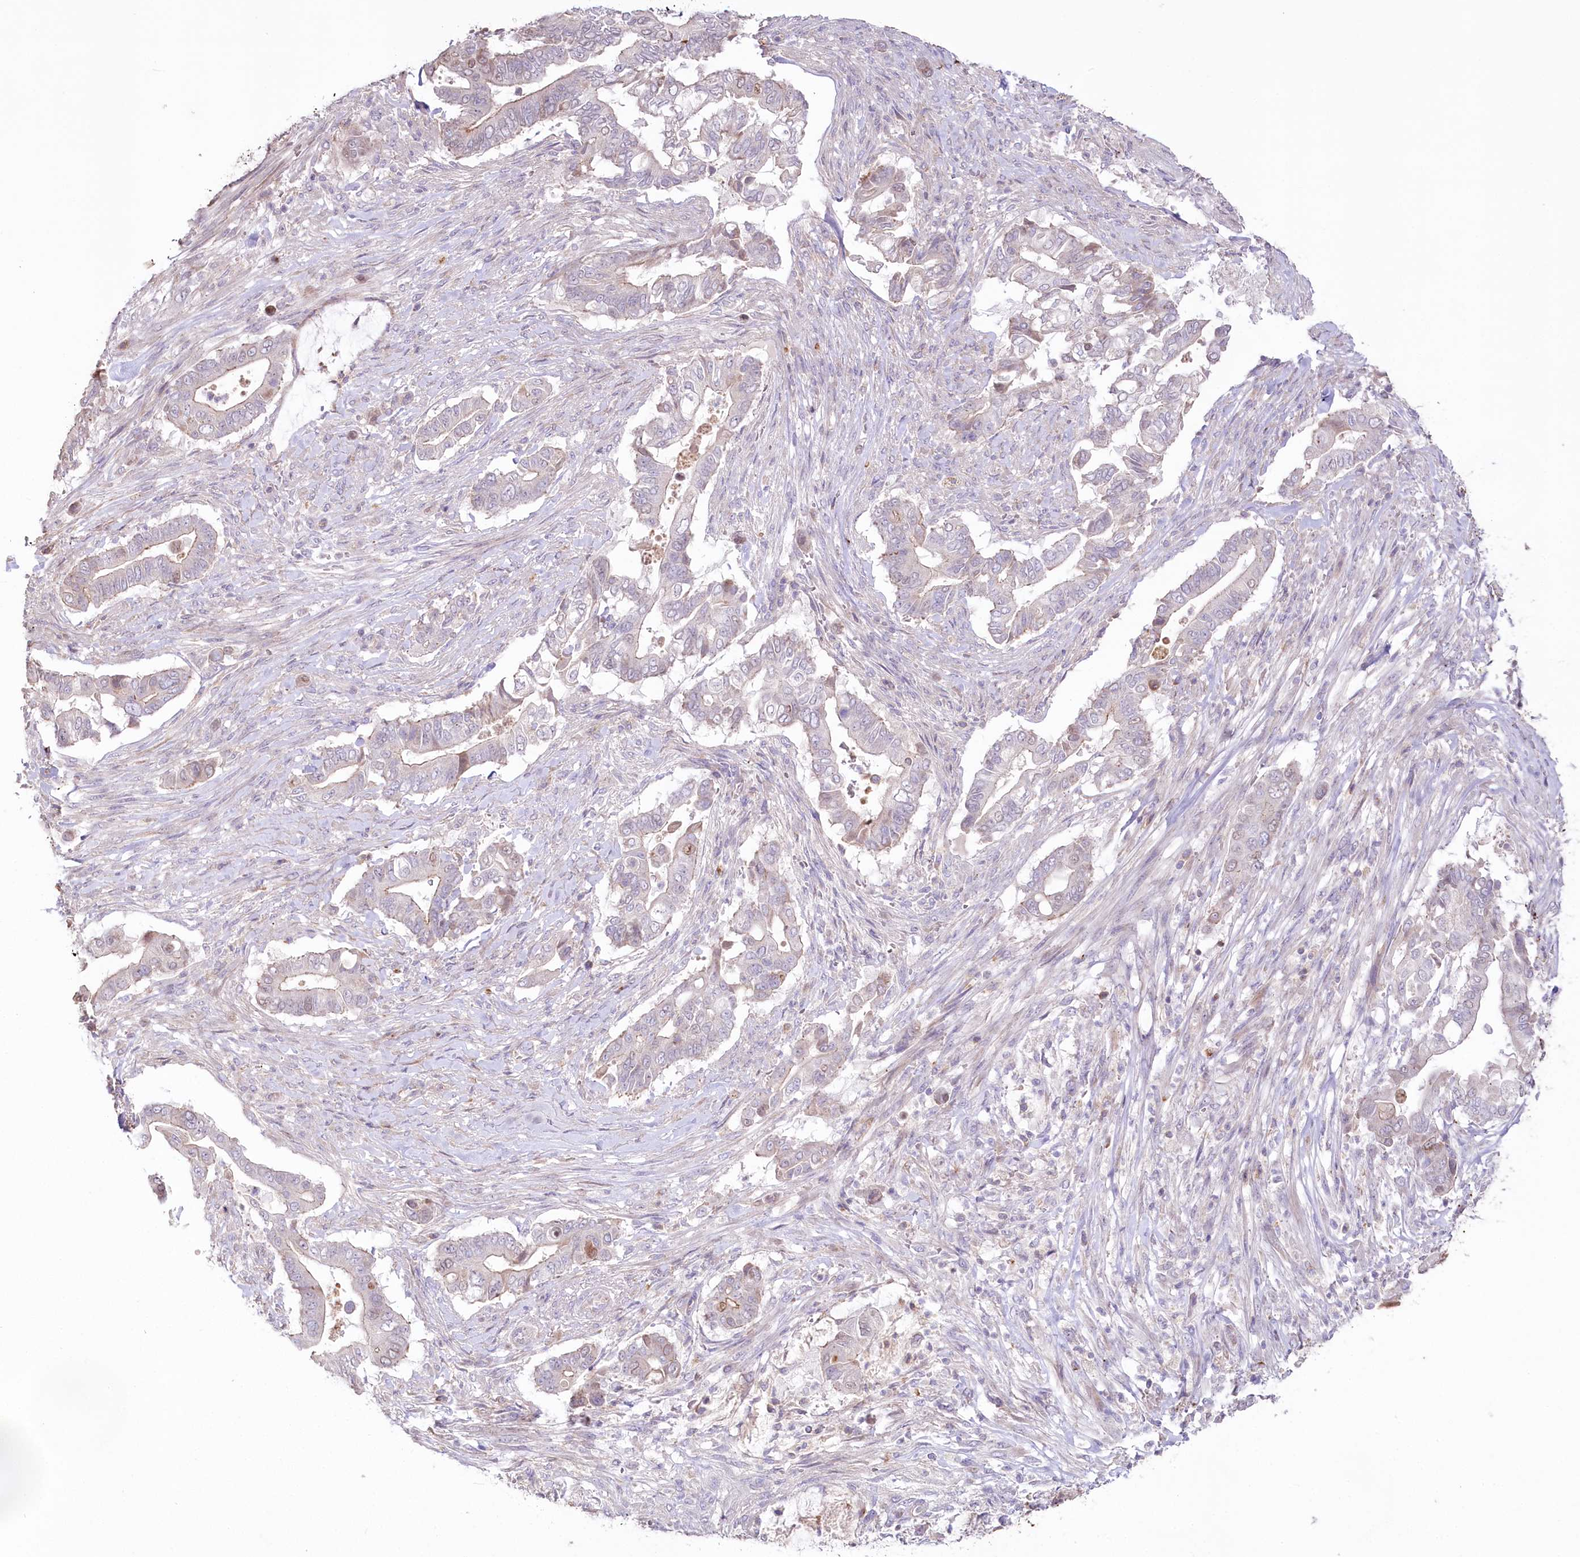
{"staining": {"intensity": "negative", "quantity": "none", "location": "none"}, "tissue": "pancreatic cancer", "cell_type": "Tumor cells", "image_type": "cancer", "snomed": [{"axis": "morphology", "description": "Adenocarcinoma, NOS"}, {"axis": "topography", "description": "Pancreas"}], "caption": "Tumor cells show no significant protein staining in pancreatic adenocarcinoma.", "gene": "SLC6A11", "patient": {"sex": "male", "age": 68}}